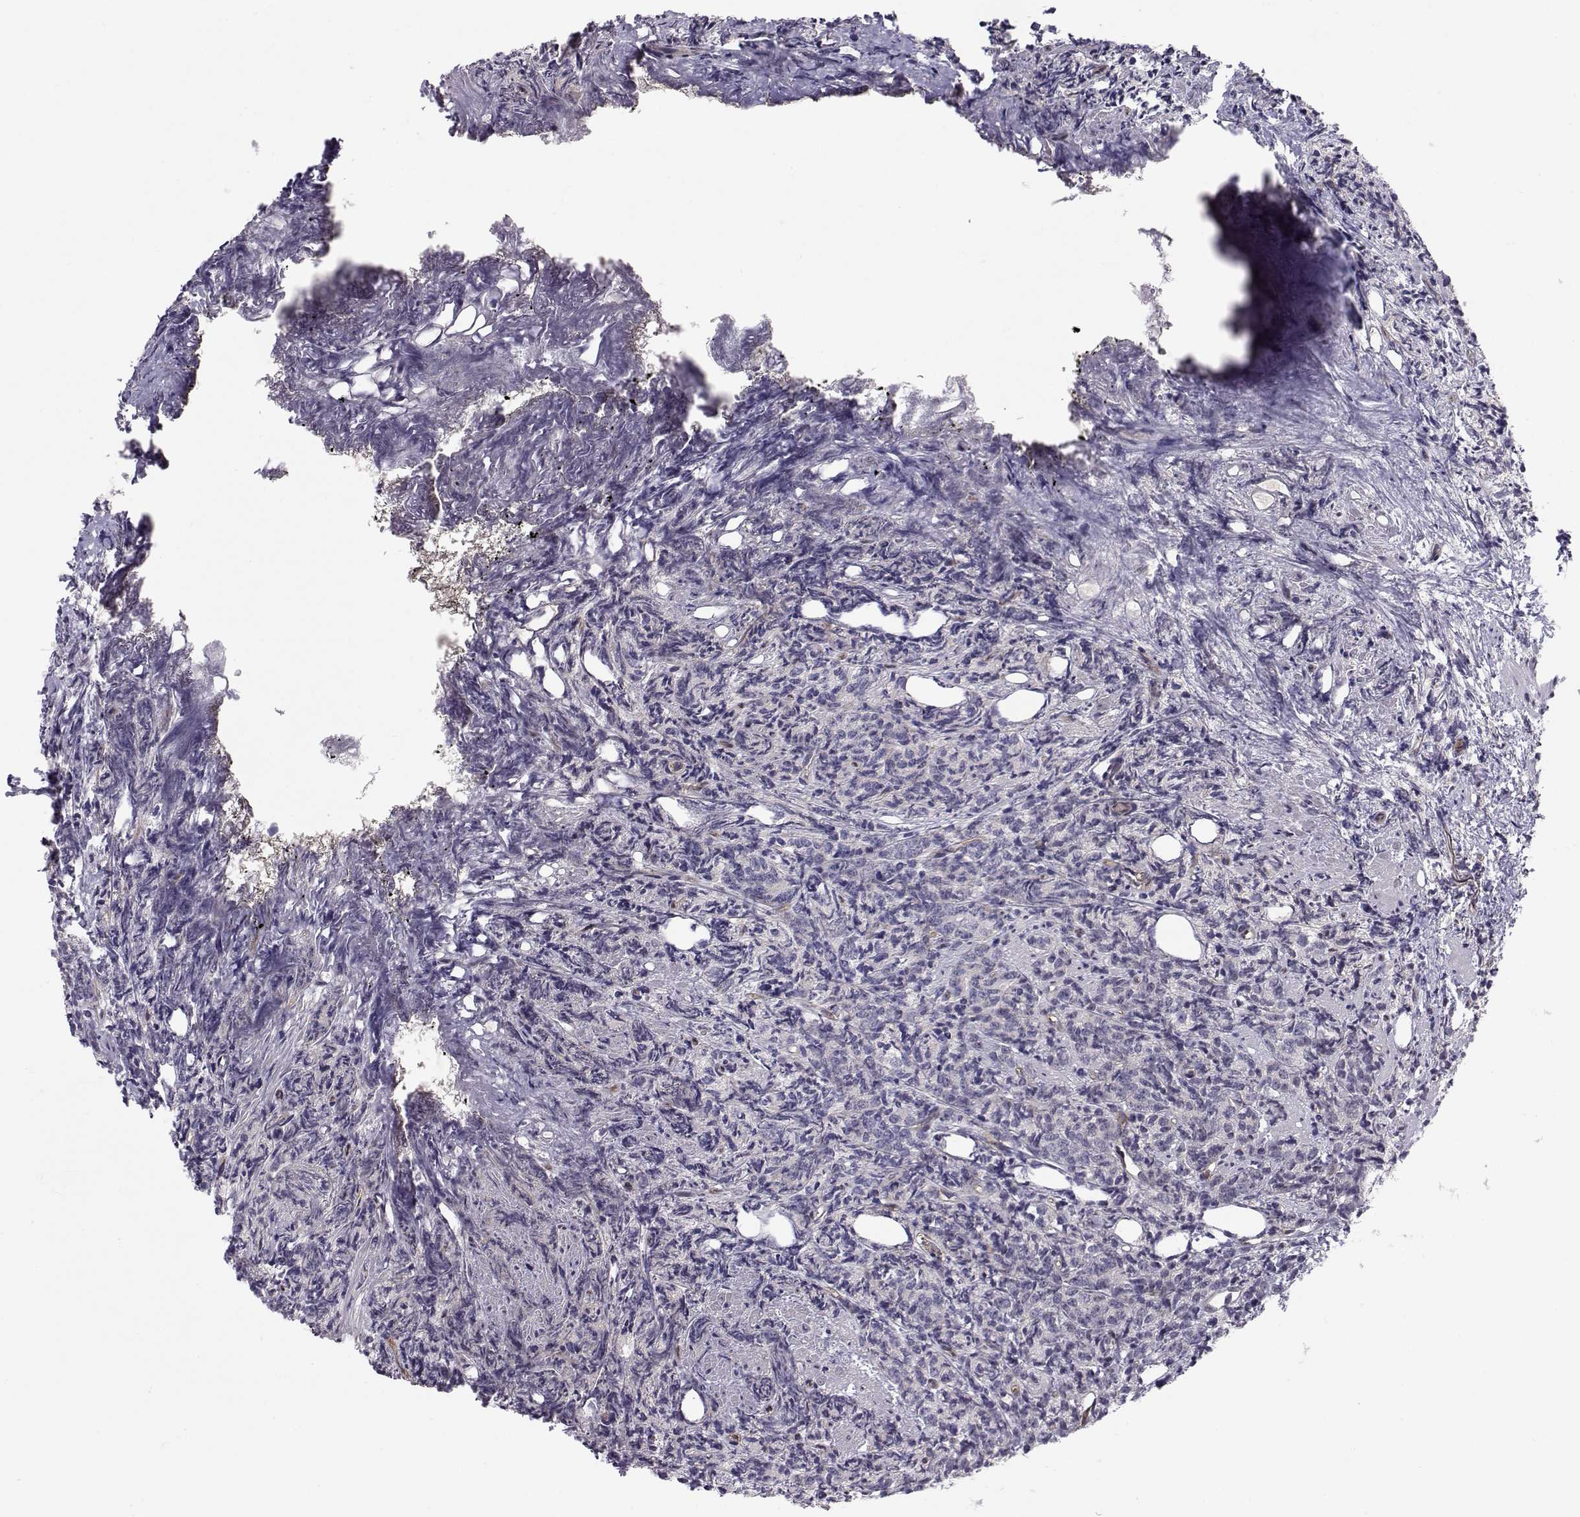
{"staining": {"intensity": "negative", "quantity": "none", "location": "none"}, "tissue": "prostate cancer", "cell_type": "Tumor cells", "image_type": "cancer", "snomed": [{"axis": "morphology", "description": "Adenocarcinoma, High grade"}, {"axis": "topography", "description": "Prostate"}], "caption": "Human prostate cancer stained for a protein using immunohistochemistry demonstrates no positivity in tumor cells.", "gene": "KIF13B", "patient": {"sex": "male", "age": 53}}